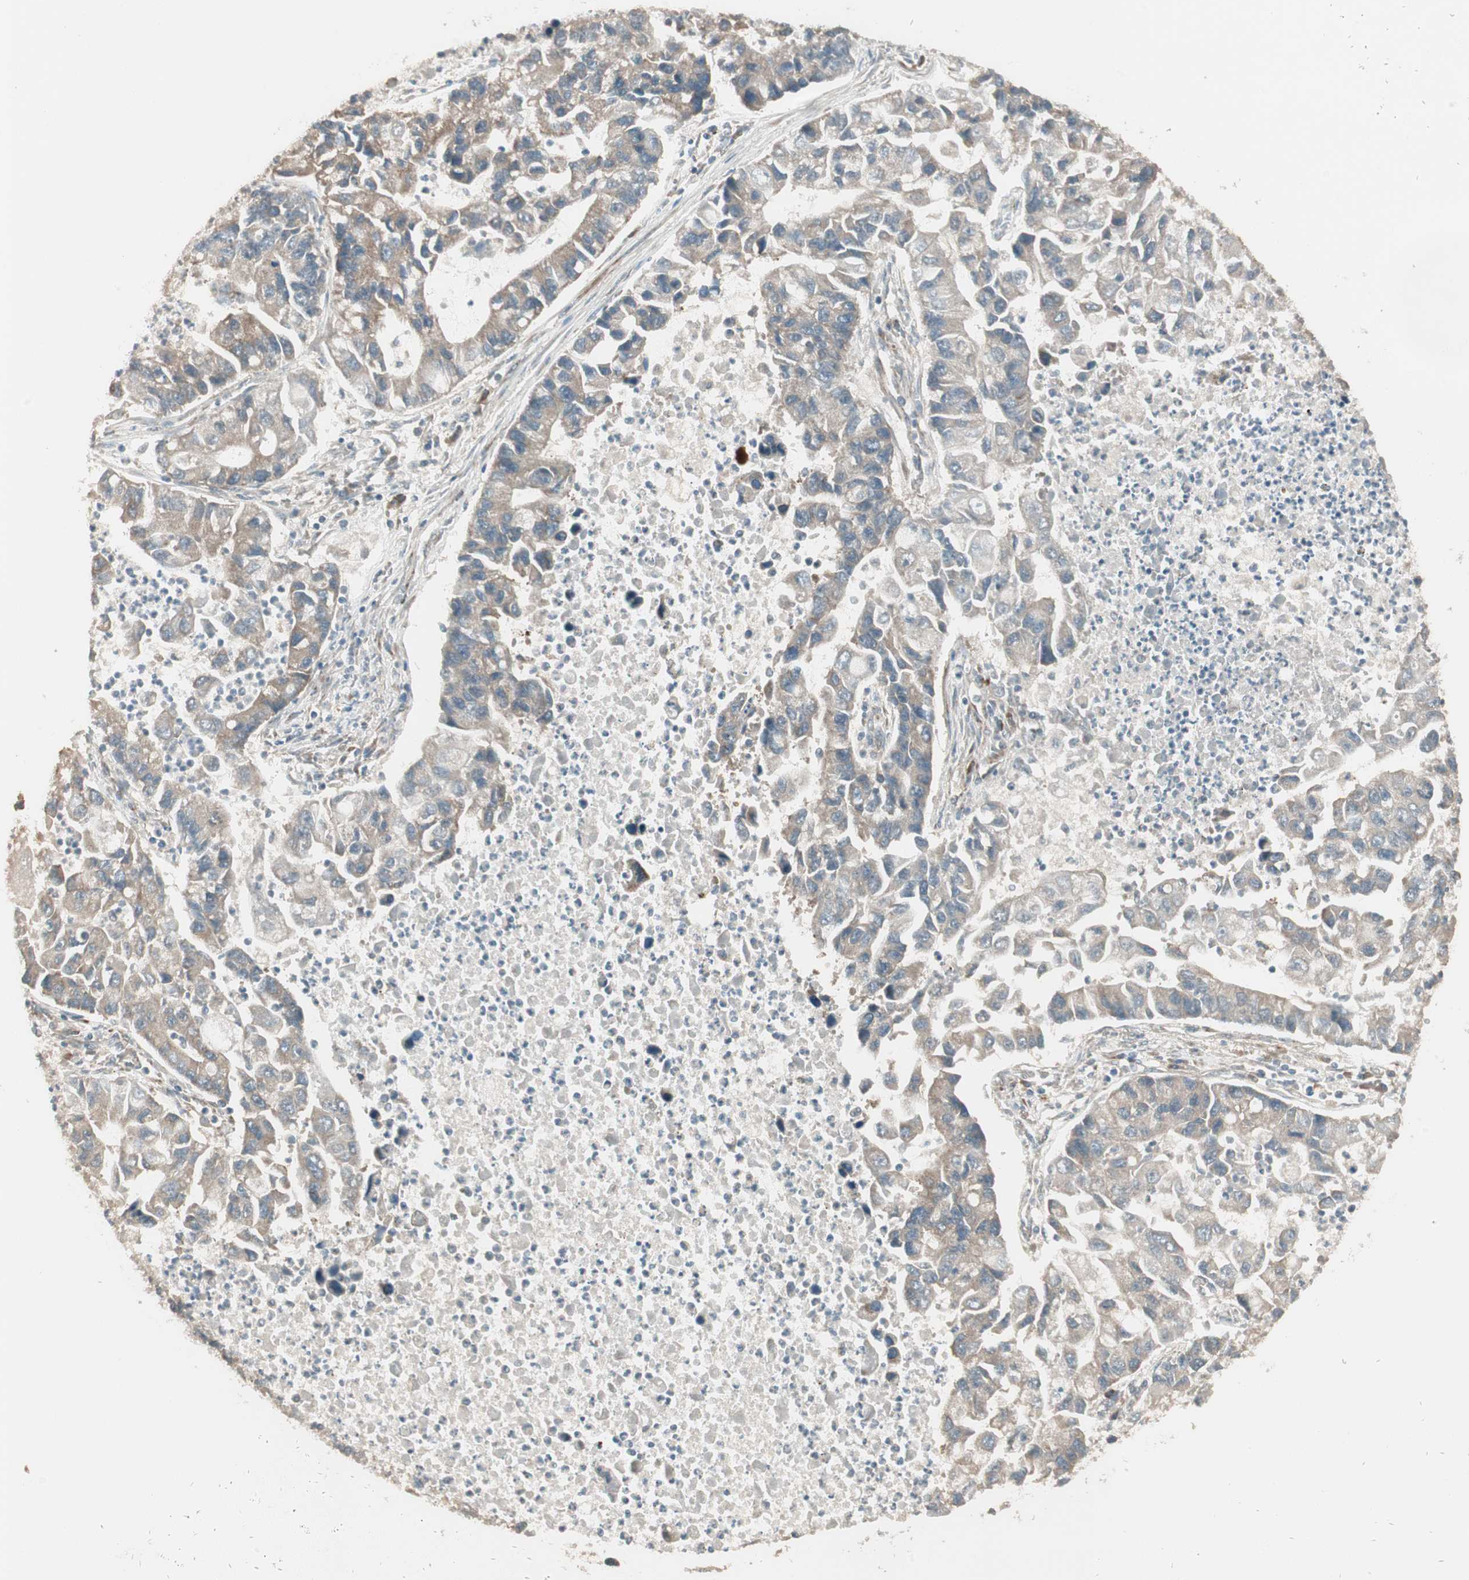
{"staining": {"intensity": "weak", "quantity": ">75%", "location": "cytoplasmic/membranous"}, "tissue": "lung cancer", "cell_type": "Tumor cells", "image_type": "cancer", "snomed": [{"axis": "morphology", "description": "Adenocarcinoma, NOS"}, {"axis": "topography", "description": "Lung"}], "caption": "Tumor cells reveal low levels of weak cytoplasmic/membranous expression in about >75% of cells in lung cancer. The protein of interest is stained brown, and the nuclei are stained in blue (DAB IHC with brightfield microscopy, high magnification).", "gene": "PPP2R5E", "patient": {"sex": "female", "age": 51}}